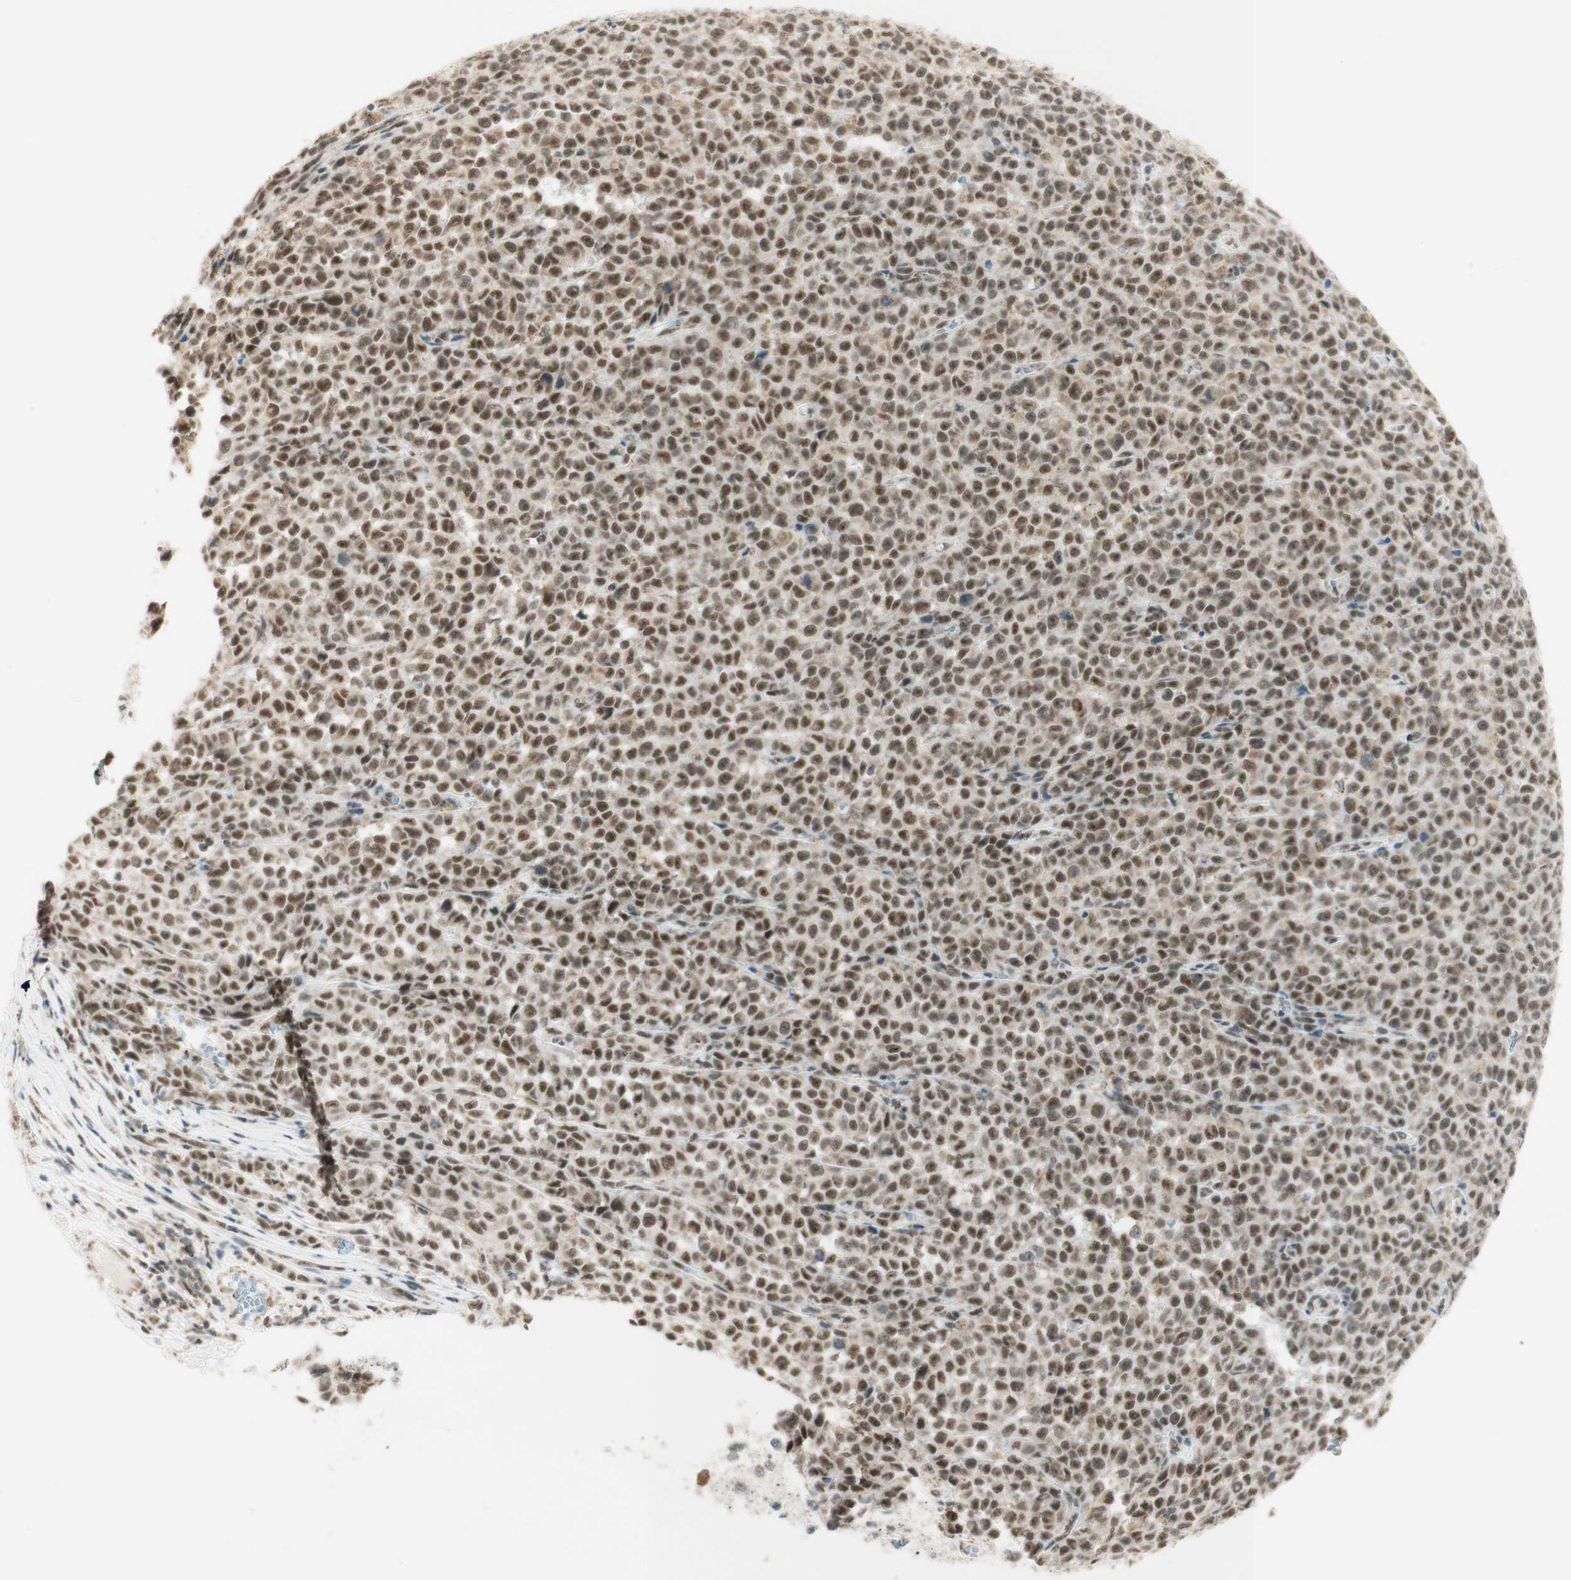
{"staining": {"intensity": "moderate", "quantity": ">75%", "location": "nuclear"}, "tissue": "melanoma", "cell_type": "Tumor cells", "image_type": "cancer", "snomed": [{"axis": "morphology", "description": "Malignant melanoma, NOS"}, {"axis": "topography", "description": "Skin"}], "caption": "Malignant melanoma stained with immunohistochemistry (IHC) displays moderate nuclear positivity in approximately >75% of tumor cells.", "gene": "ZNF782", "patient": {"sex": "female", "age": 82}}